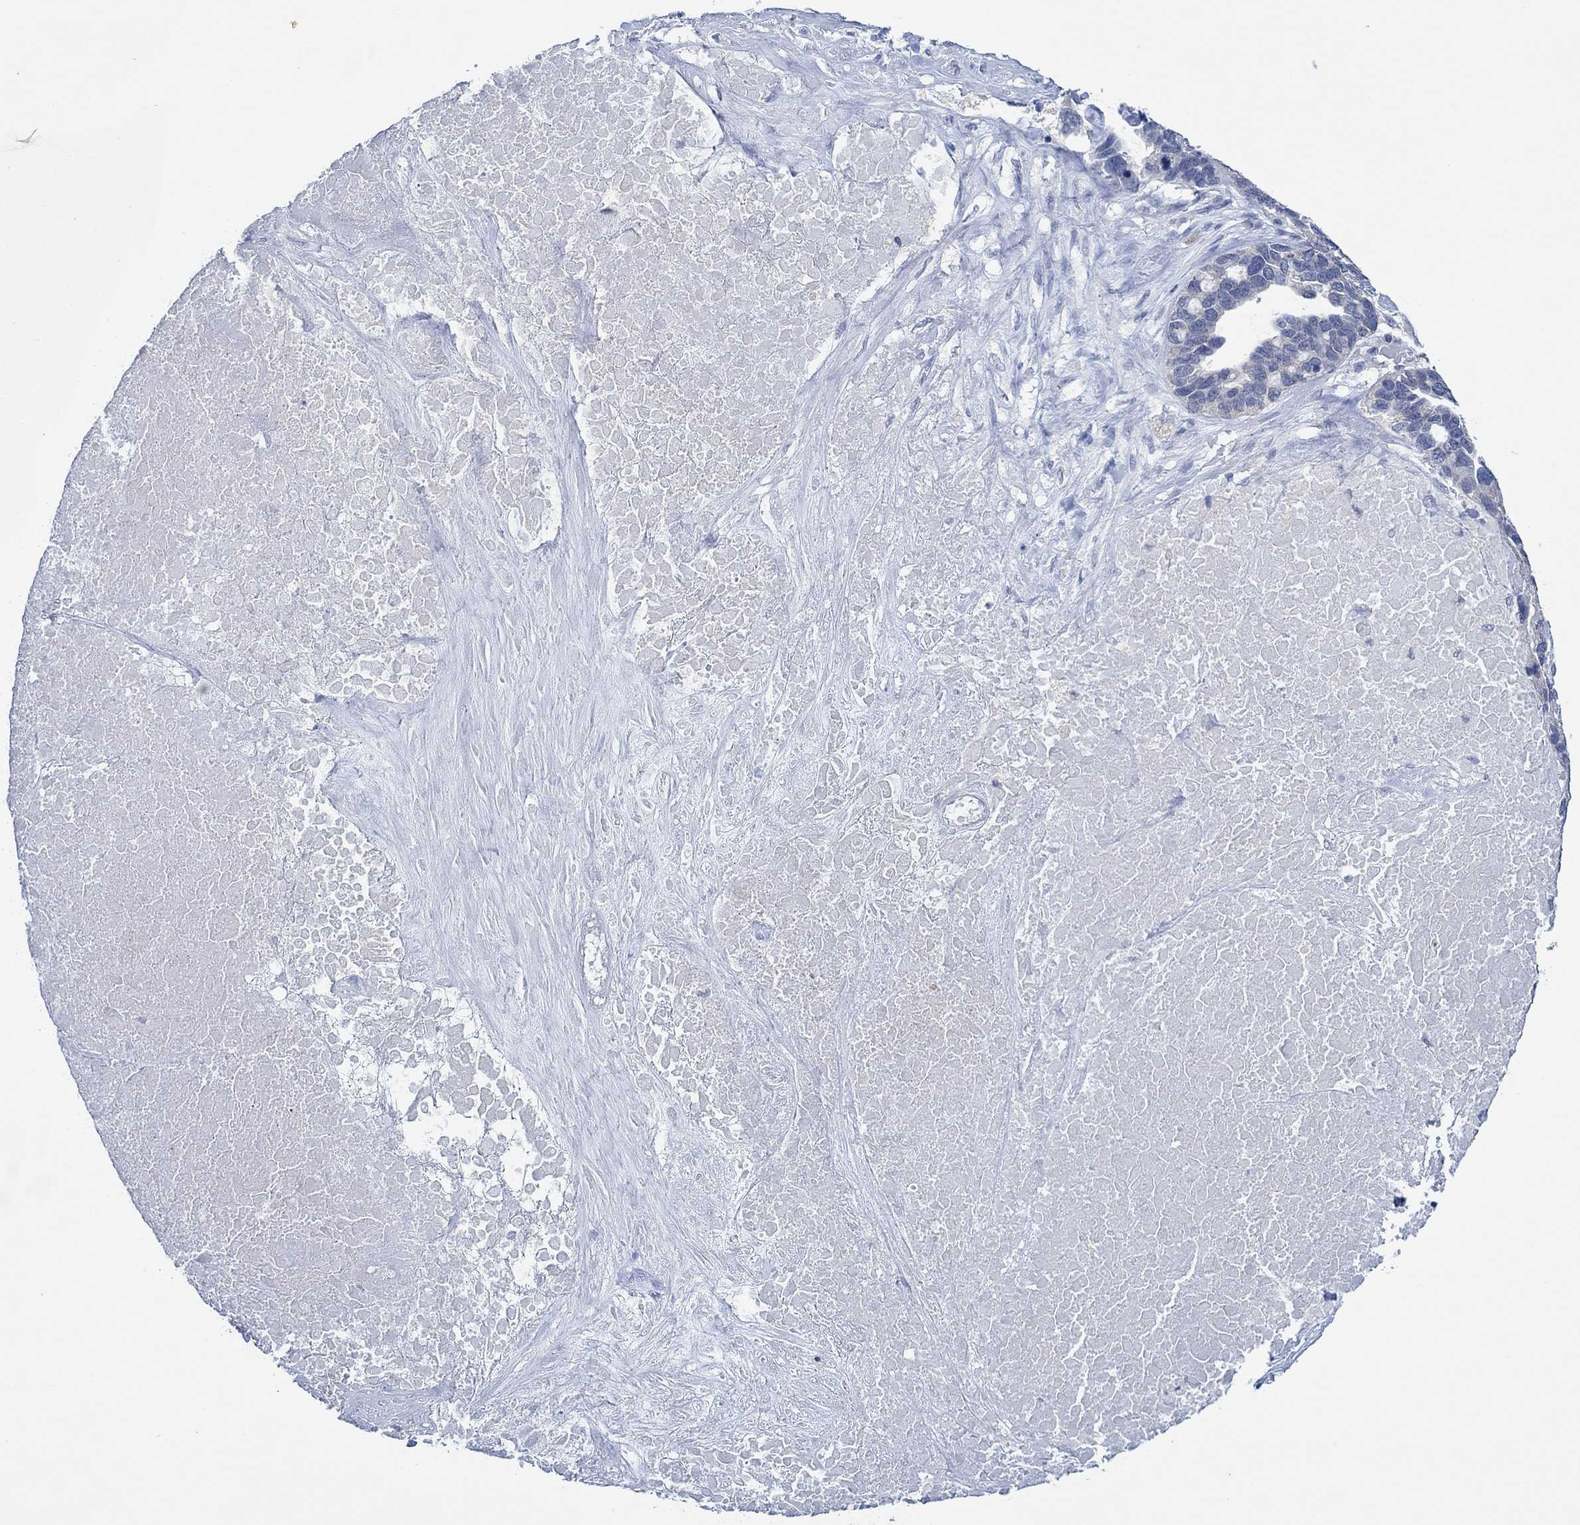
{"staining": {"intensity": "negative", "quantity": "none", "location": "none"}, "tissue": "ovarian cancer", "cell_type": "Tumor cells", "image_type": "cancer", "snomed": [{"axis": "morphology", "description": "Cystadenocarcinoma, serous, NOS"}, {"axis": "topography", "description": "Ovary"}], "caption": "The photomicrograph reveals no staining of tumor cells in ovarian serous cystadenocarcinoma.", "gene": "ZNF671", "patient": {"sex": "female", "age": 54}}